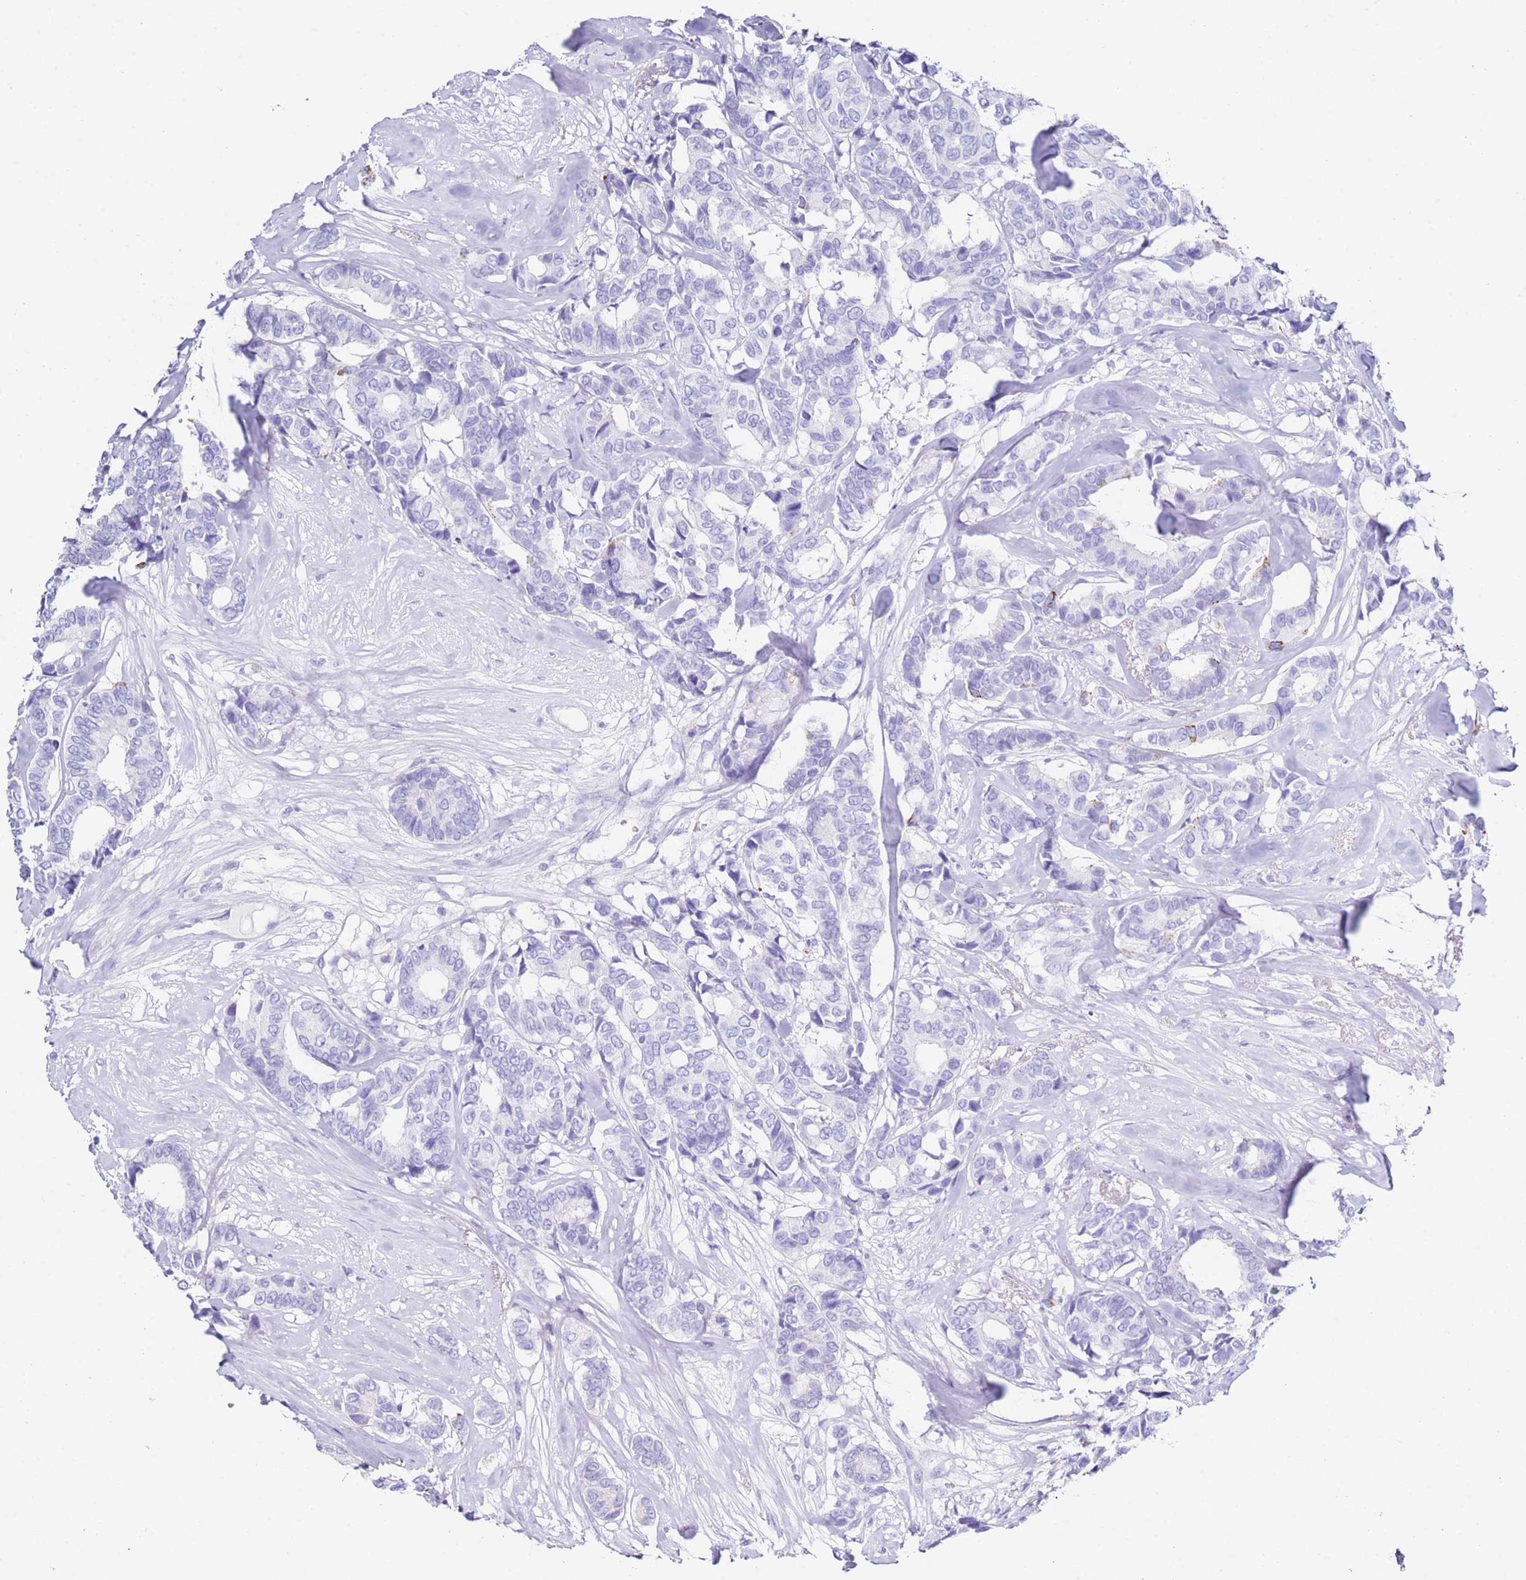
{"staining": {"intensity": "negative", "quantity": "none", "location": "none"}, "tissue": "breast cancer", "cell_type": "Tumor cells", "image_type": "cancer", "snomed": [{"axis": "morphology", "description": "Duct carcinoma"}, {"axis": "topography", "description": "Breast"}], "caption": "Tumor cells show no significant protein positivity in breast intraductal carcinoma.", "gene": "PTBP2", "patient": {"sex": "female", "age": 87}}